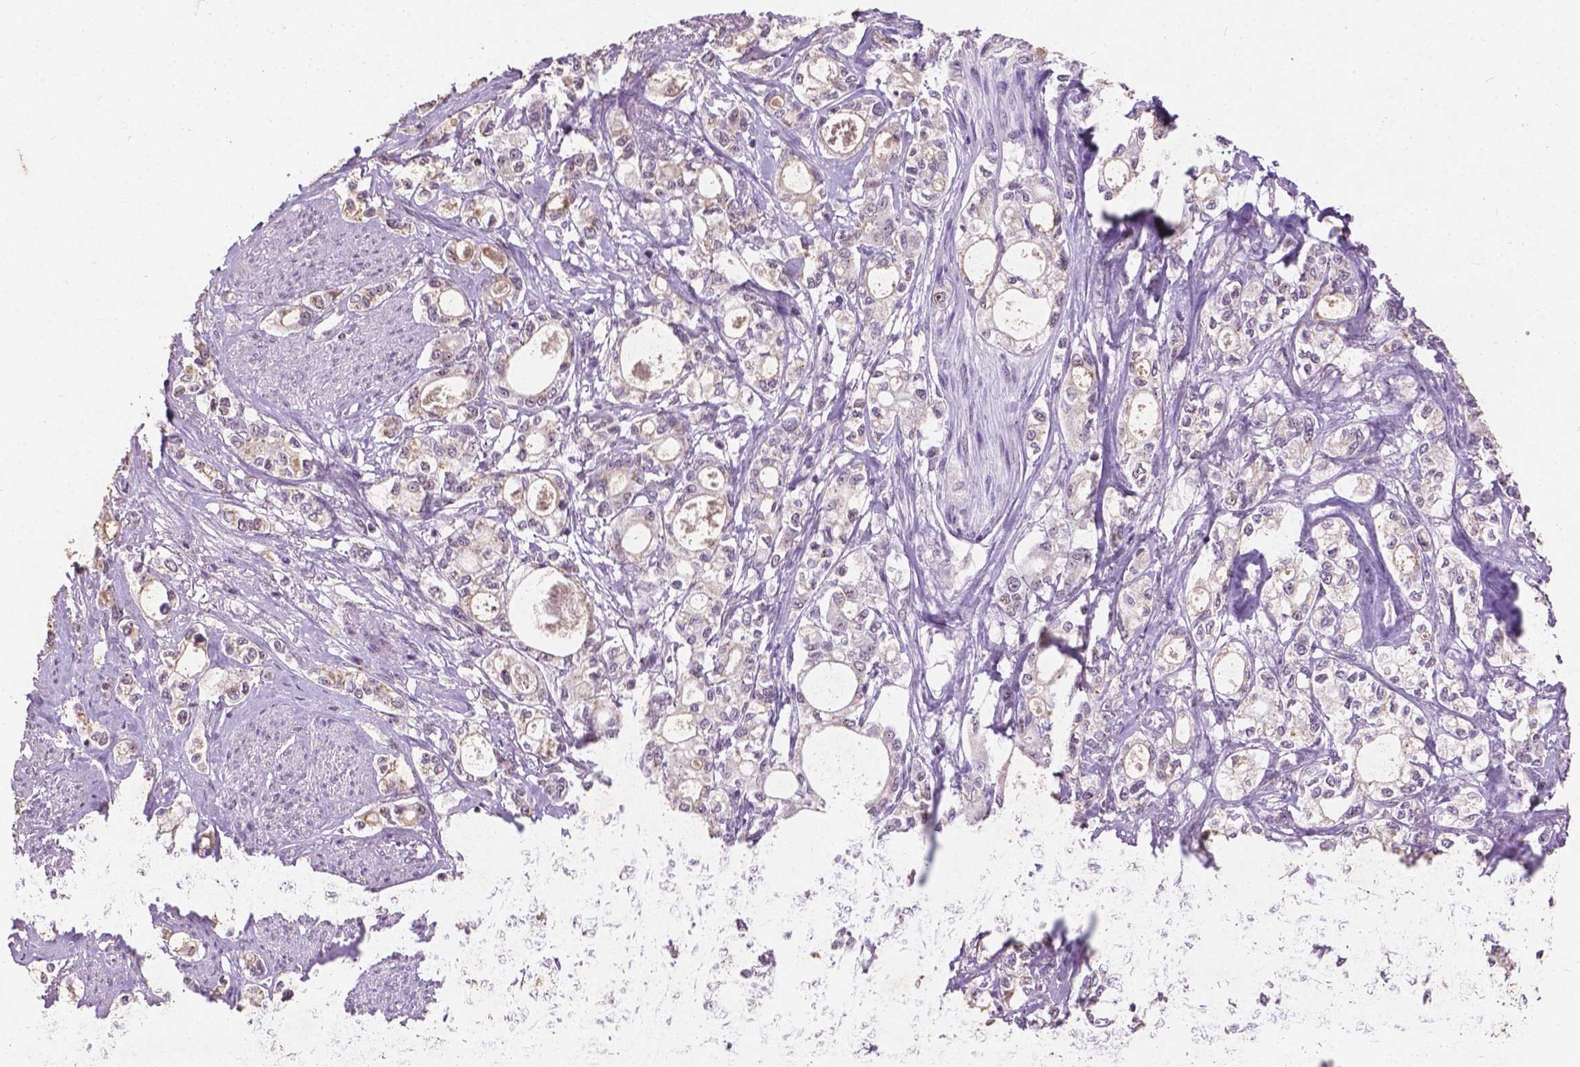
{"staining": {"intensity": "weak", "quantity": "25%-75%", "location": "nuclear"}, "tissue": "stomach cancer", "cell_type": "Tumor cells", "image_type": "cancer", "snomed": [{"axis": "morphology", "description": "Adenocarcinoma, NOS"}, {"axis": "topography", "description": "Stomach"}], "caption": "IHC (DAB) staining of human stomach adenocarcinoma displays weak nuclear protein expression in about 25%-75% of tumor cells. (IHC, brightfield microscopy, high magnification).", "gene": "COIL", "patient": {"sex": "male", "age": 63}}